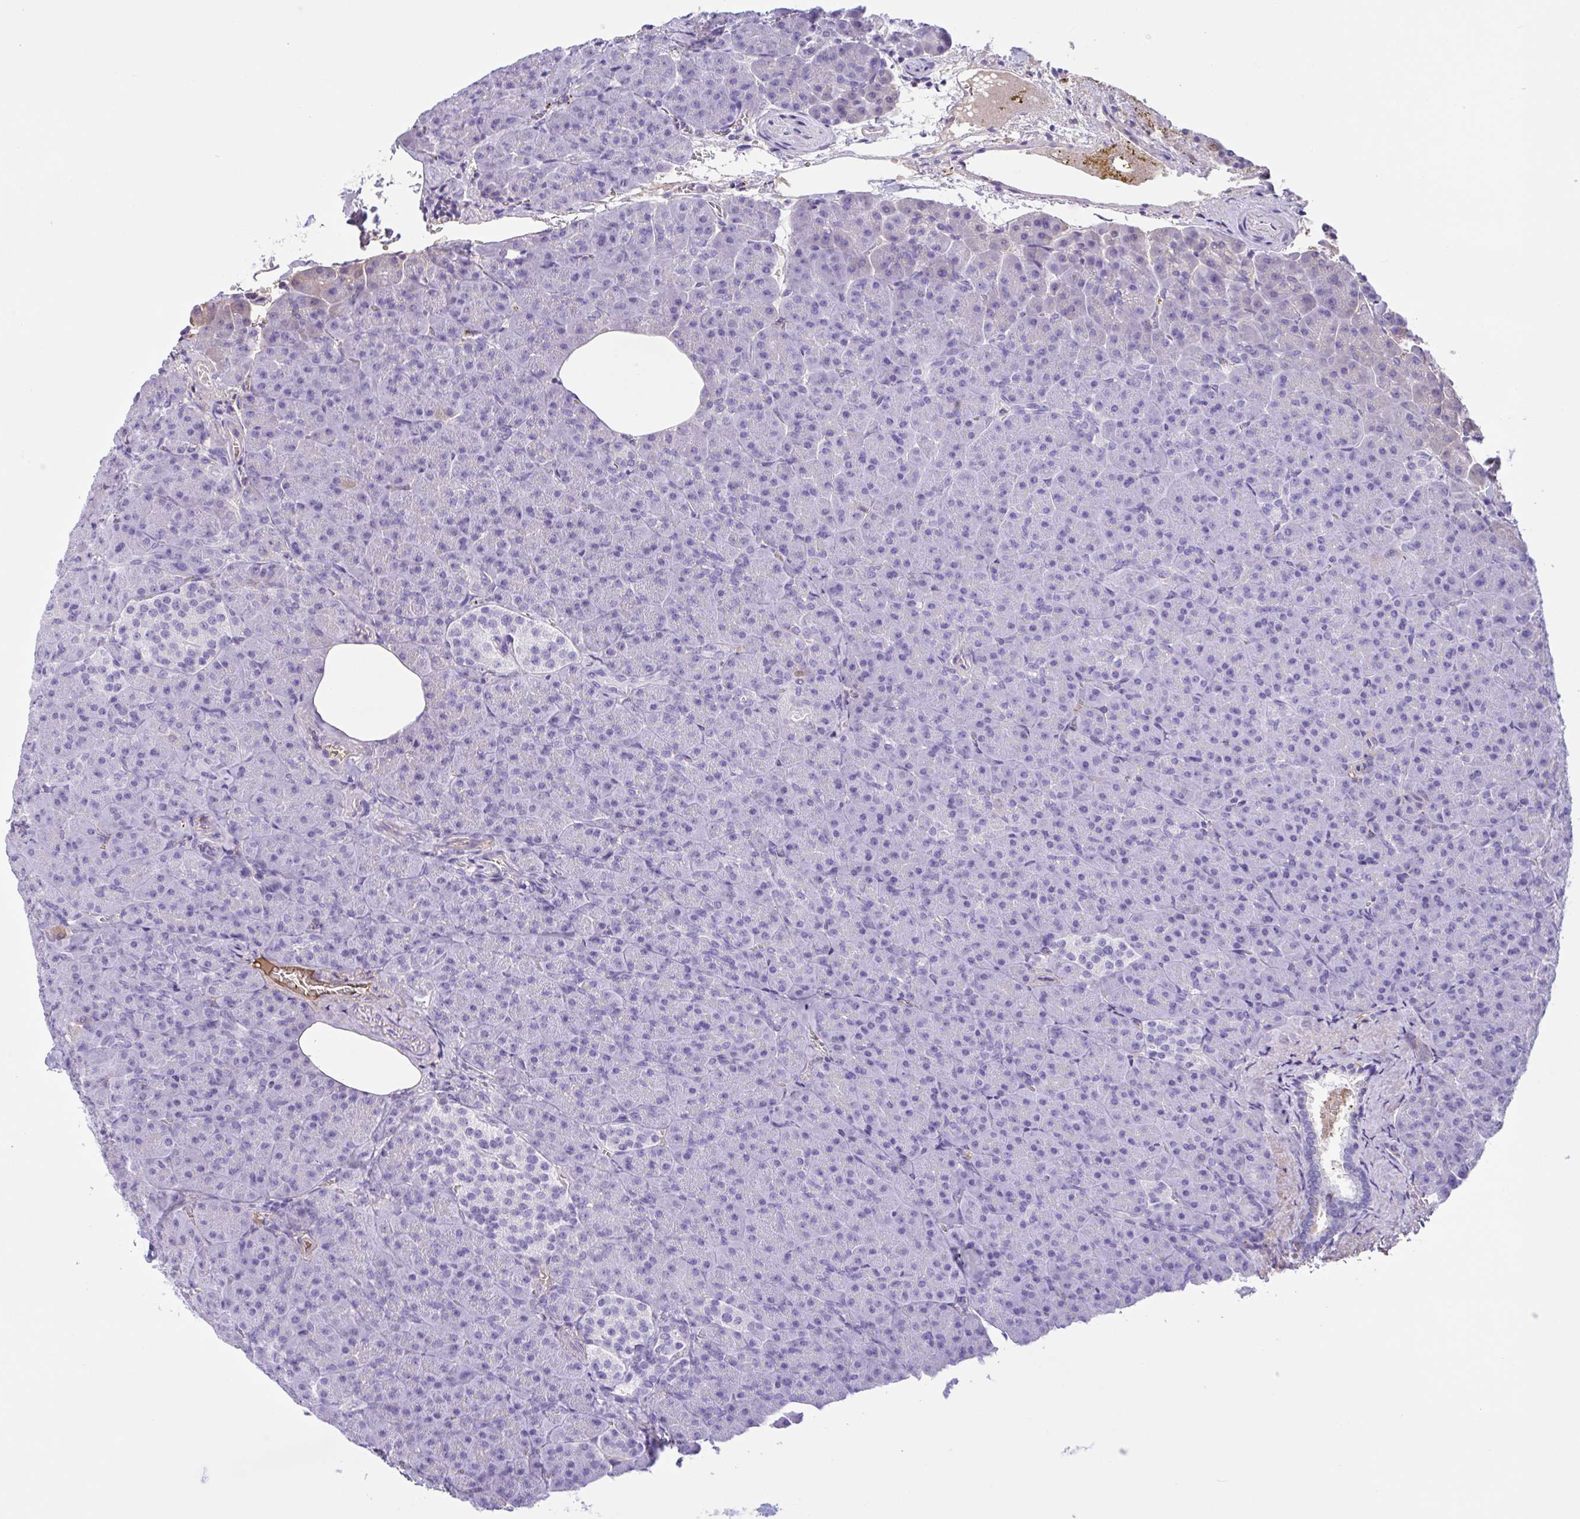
{"staining": {"intensity": "negative", "quantity": "none", "location": "none"}, "tissue": "pancreas", "cell_type": "Exocrine glandular cells", "image_type": "normal", "snomed": [{"axis": "morphology", "description": "Normal tissue, NOS"}, {"axis": "topography", "description": "Pancreas"}], "caption": "This is a image of immunohistochemistry (IHC) staining of unremarkable pancreas, which shows no staining in exocrine glandular cells. The staining was performed using DAB to visualize the protein expression in brown, while the nuclei were stained in blue with hematoxylin (Magnification: 20x).", "gene": "LARGE2", "patient": {"sex": "female", "age": 74}}